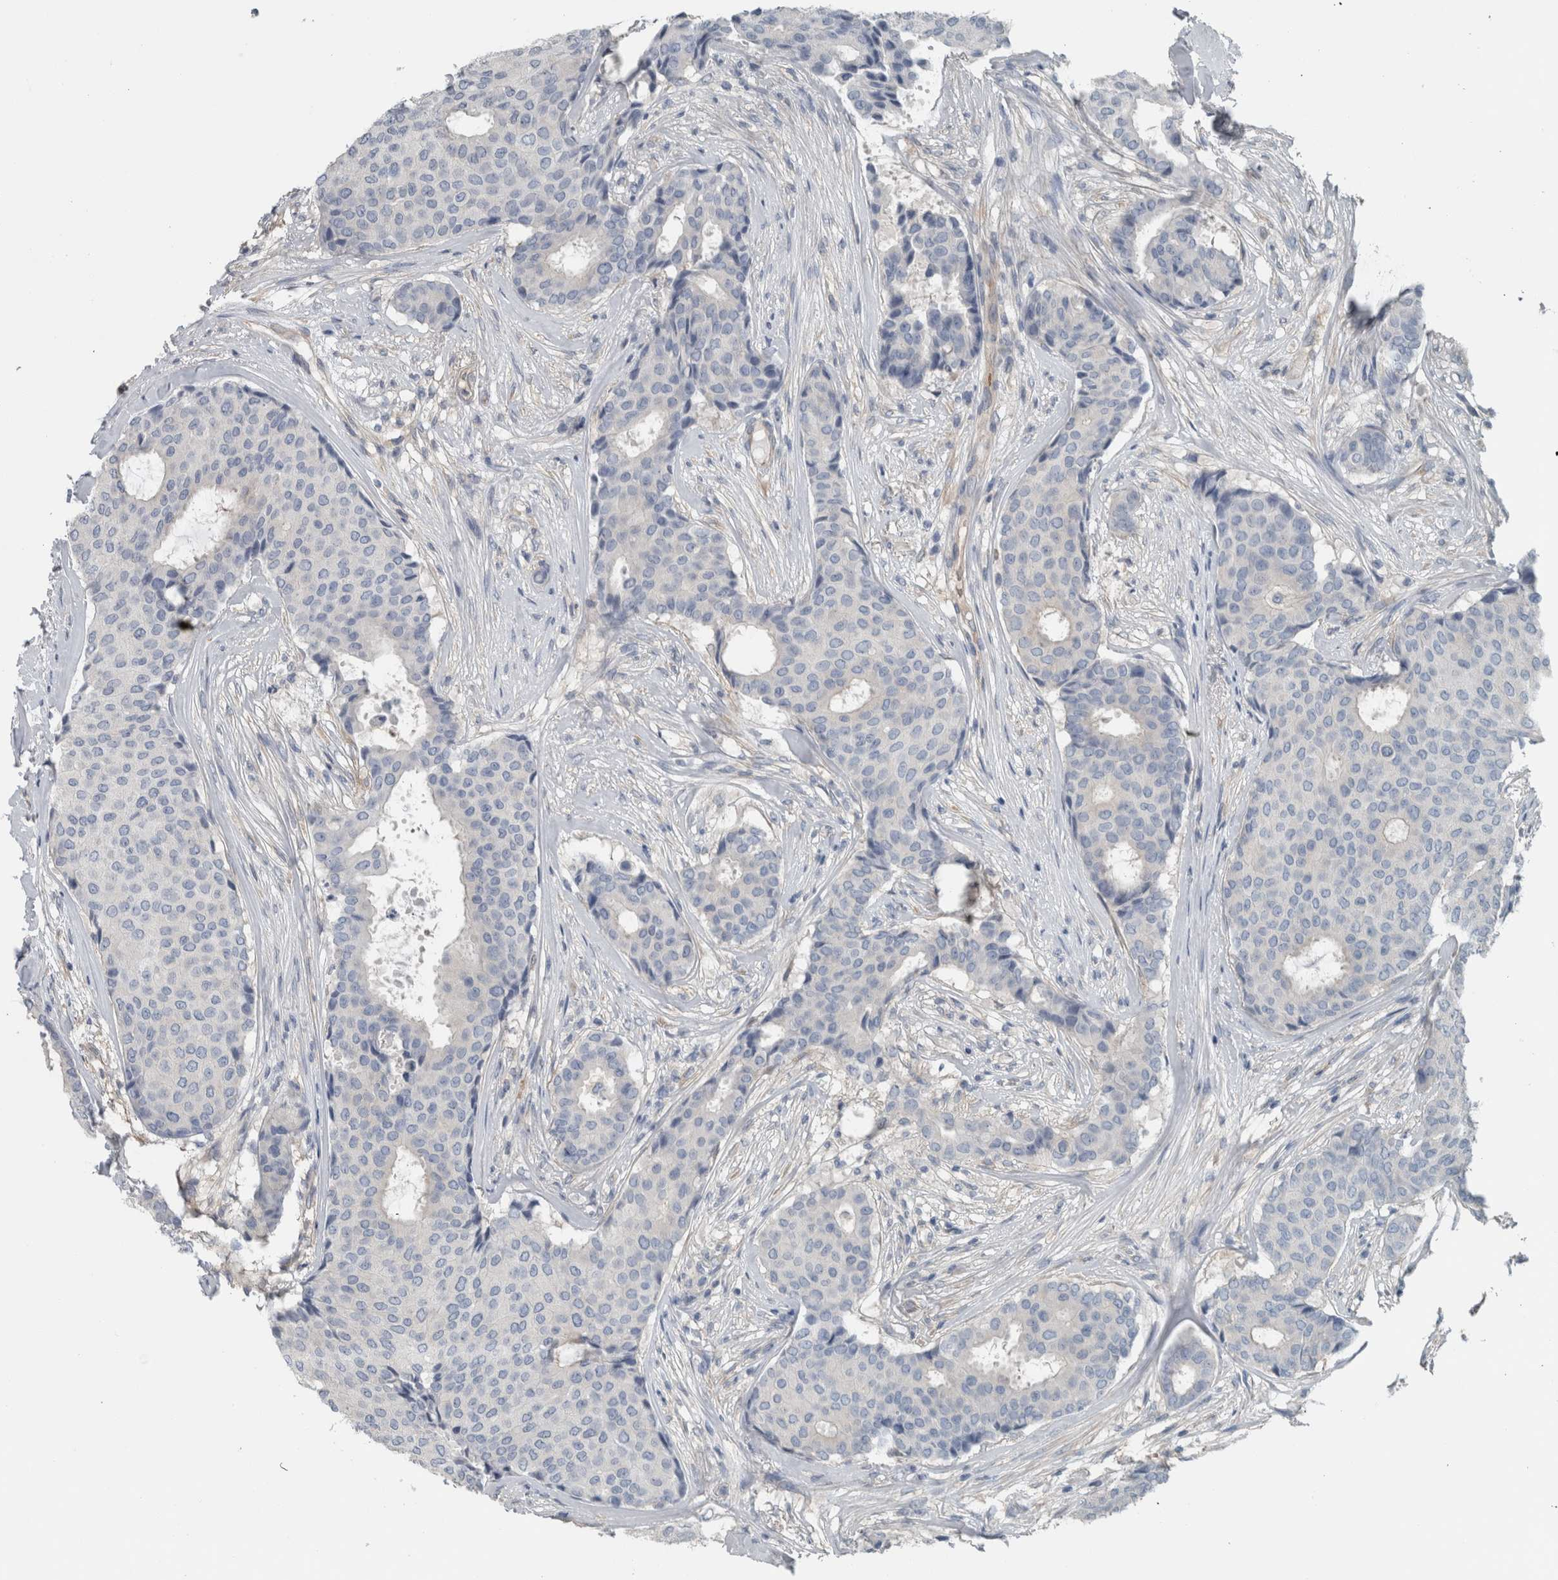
{"staining": {"intensity": "negative", "quantity": "none", "location": "none"}, "tissue": "breast cancer", "cell_type": "Tumor cells", "image_type": "cancer", "snomed": [{"axis": "morphology", "description": "Duct carcinoma"}, {"axis": "topography", "description": "Breast"}], "caption": "Micrograph shows no significant protein expression in tumor cells of breast cancer.", "gene": "SH3GL2", "patient": {"sex": "female", "age": 75}}